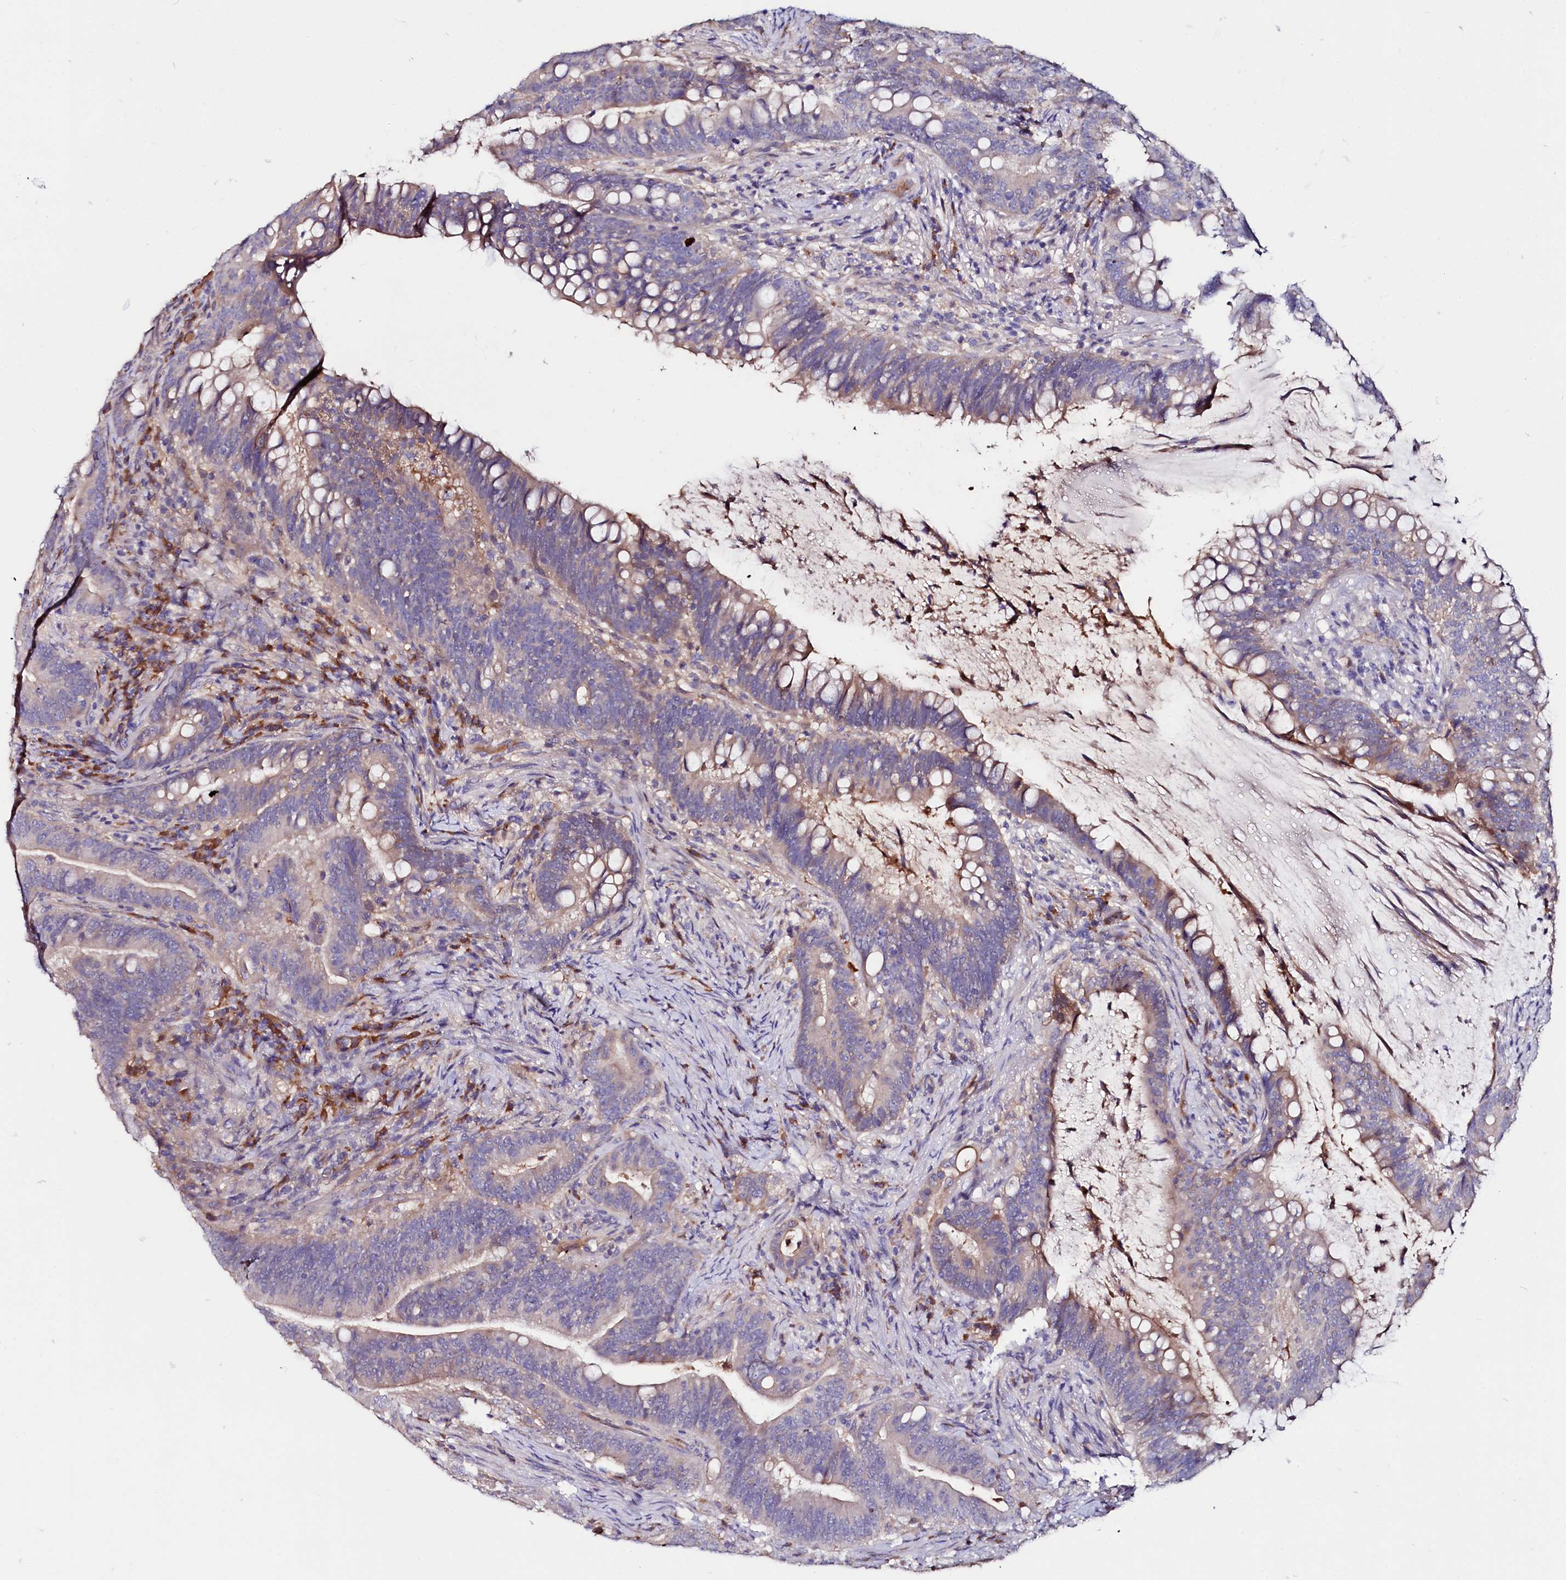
{"staining": {"intensity": "weak", "quantity": "<25%", "location": "cytoplasmic/membranous"}, "tissue": "colorectal cancer", "cell_type": "Tumor cells", "image_type": "cancer", "snomed": [{"axis": "morphology", "description": "Adenocarcinoma, NOS"}, {"axis": "topography", "description": "Colon"}], "caption": "The immunohistochemistry (IHC) histopathology image has no significant expression in tumor cells of colorectal cancer tissue. The staining was performed using DAB (3,3'-diaminobenzidine) to visualize the protein expression in brown, while the nuclei were stained in blue with hematoxylin (Magnification: 20x).", "gene": "IL17RD", "patient": {"sex": "female", "age": 66}}